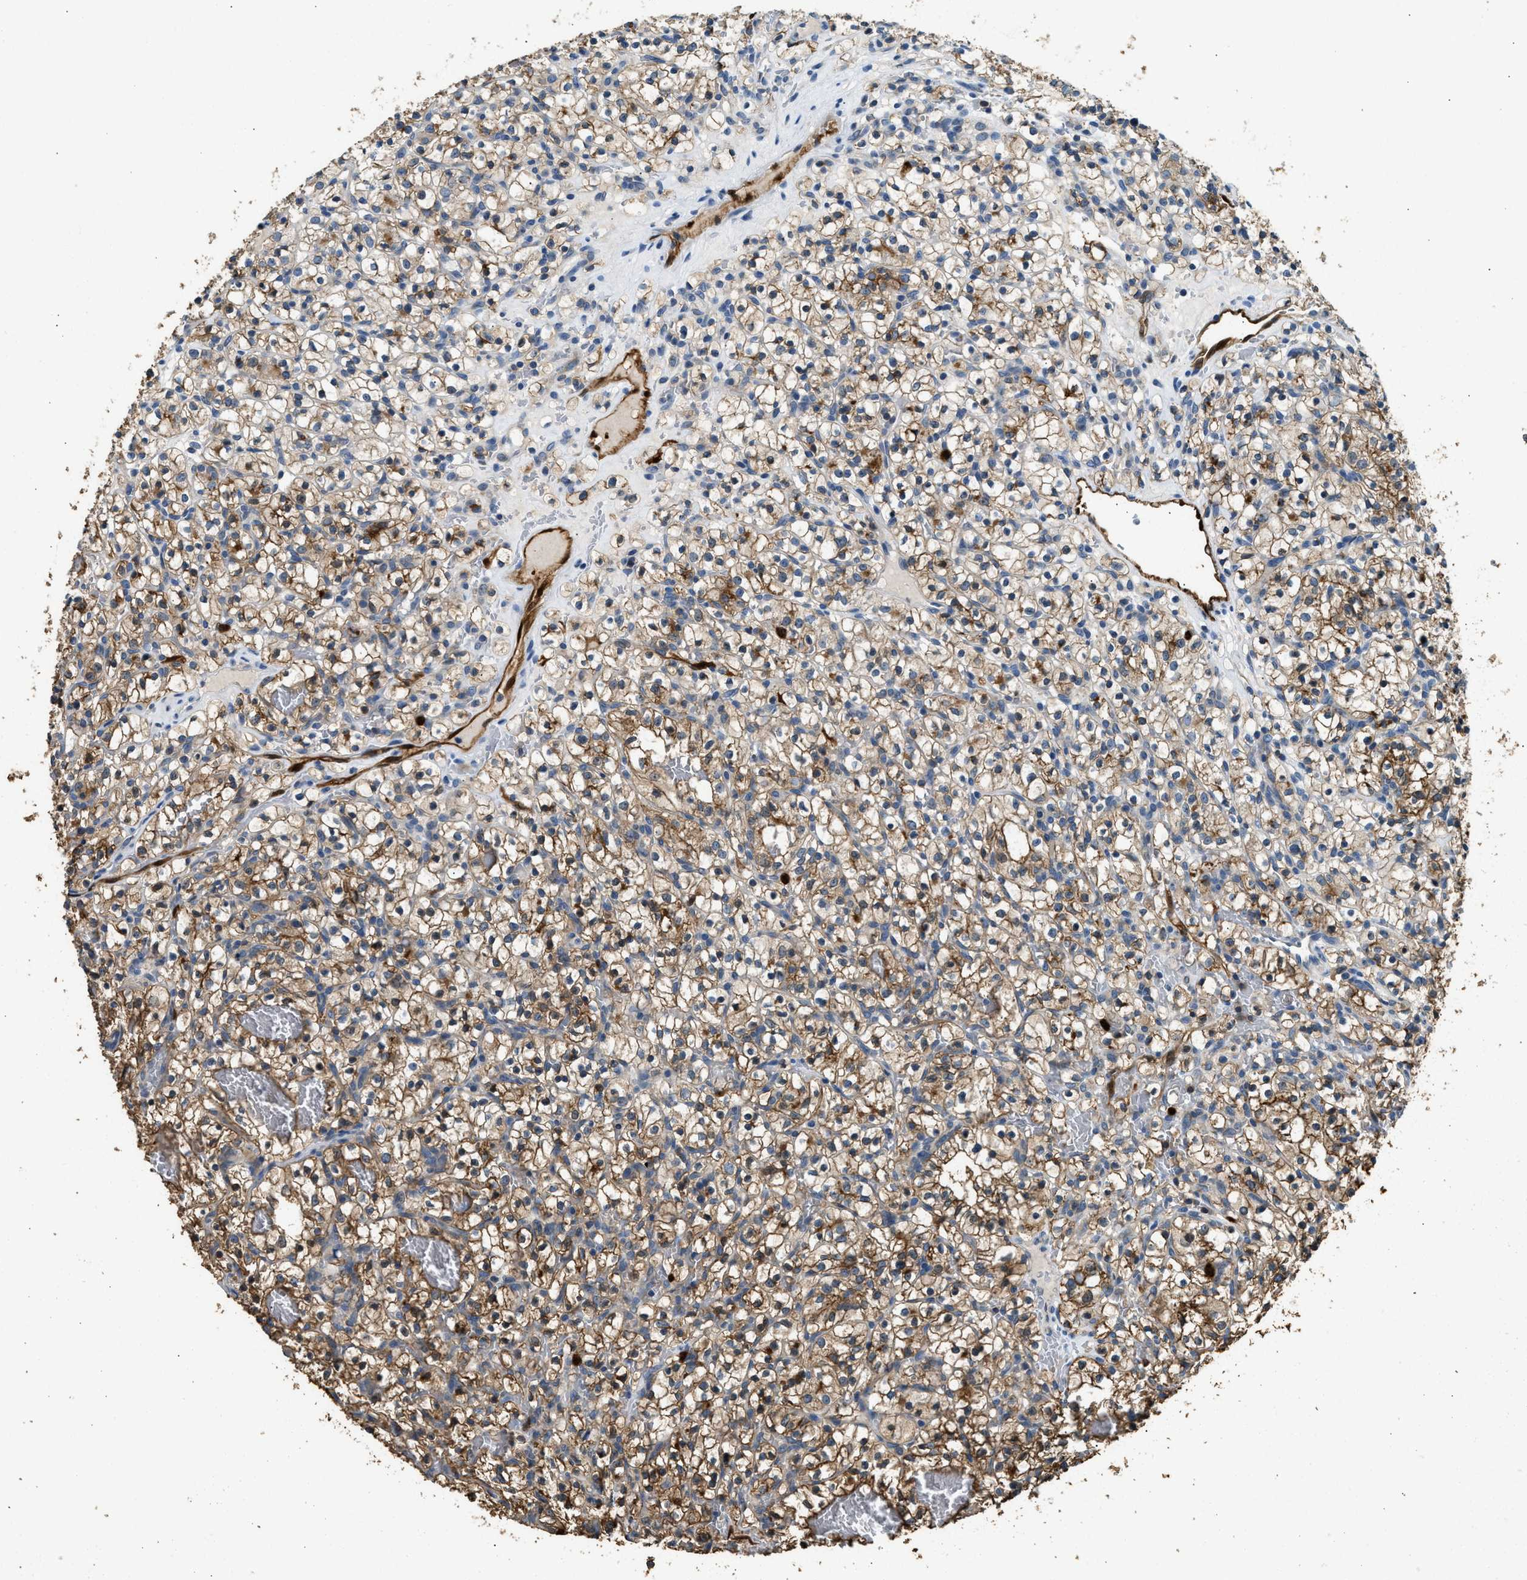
{"staining": {"intensity": "moderate", "quantity": ">75%", "location": "cytoplasmic/membranous"}, "tissue": "renal cancer", "cell_type": "Tumor cells", "image_type": "cancer", "snomed": [{"axis": "morphology", "description": "Adenocarcinoma, NOS"}, {"axis": "topography", "description": "Kidney"}], "caption": "Renal adenocarcinoma stained with immunohistochemistry demonstrates moderate cytoplasmic/membranous staining in approximately >75% of tumor cells.", "gene": "ANXA3", "patient": {"sex": "female", "age": 57}}